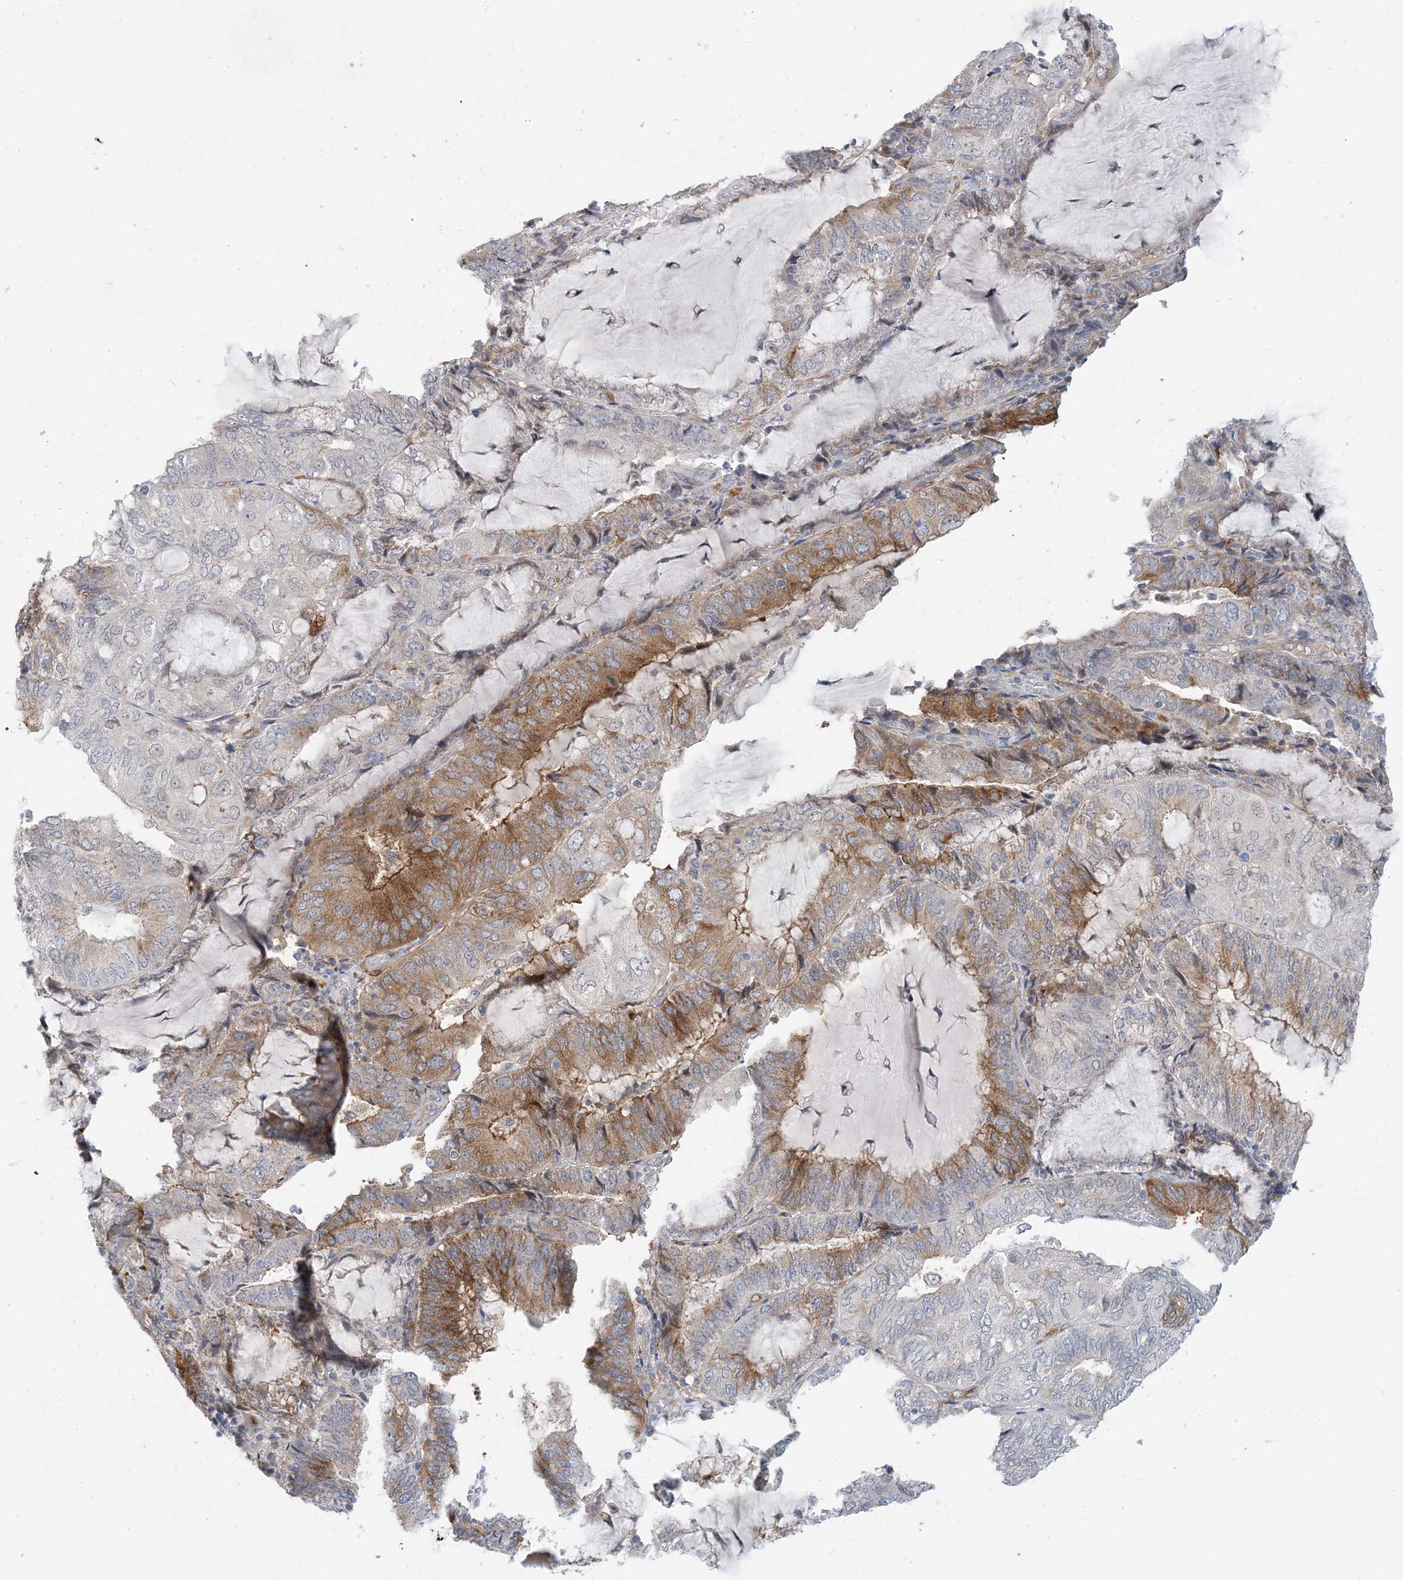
{"staining": {"intensity": "moderate", "quantity": "25%-75%", "location": "cytoplasmic/membranous"}, "tissue": "endometrial cancer", "cell_type": "Tumor cells", "image_type": "cancer", "snomed": [{"axis": "morphology", "description": "Adenocarcinoma, NOS"}, {"axis": "topography", "description": "Endometrium"}], "caption": "IHC (DAB (3,3'-diaminobenzidine)) staining of human endometrial cancer (adenocarcinoma) reveals moderate cytoplasmic/membranous protein expression in about 25%-75% of tumor cells. The staining was performed using DAB, with brown indicating positive protein expression. Nuclei are stained blue with hematoxylin.", "gene": "EIF2A", "patient": {"sex": "female", "age": 81}}